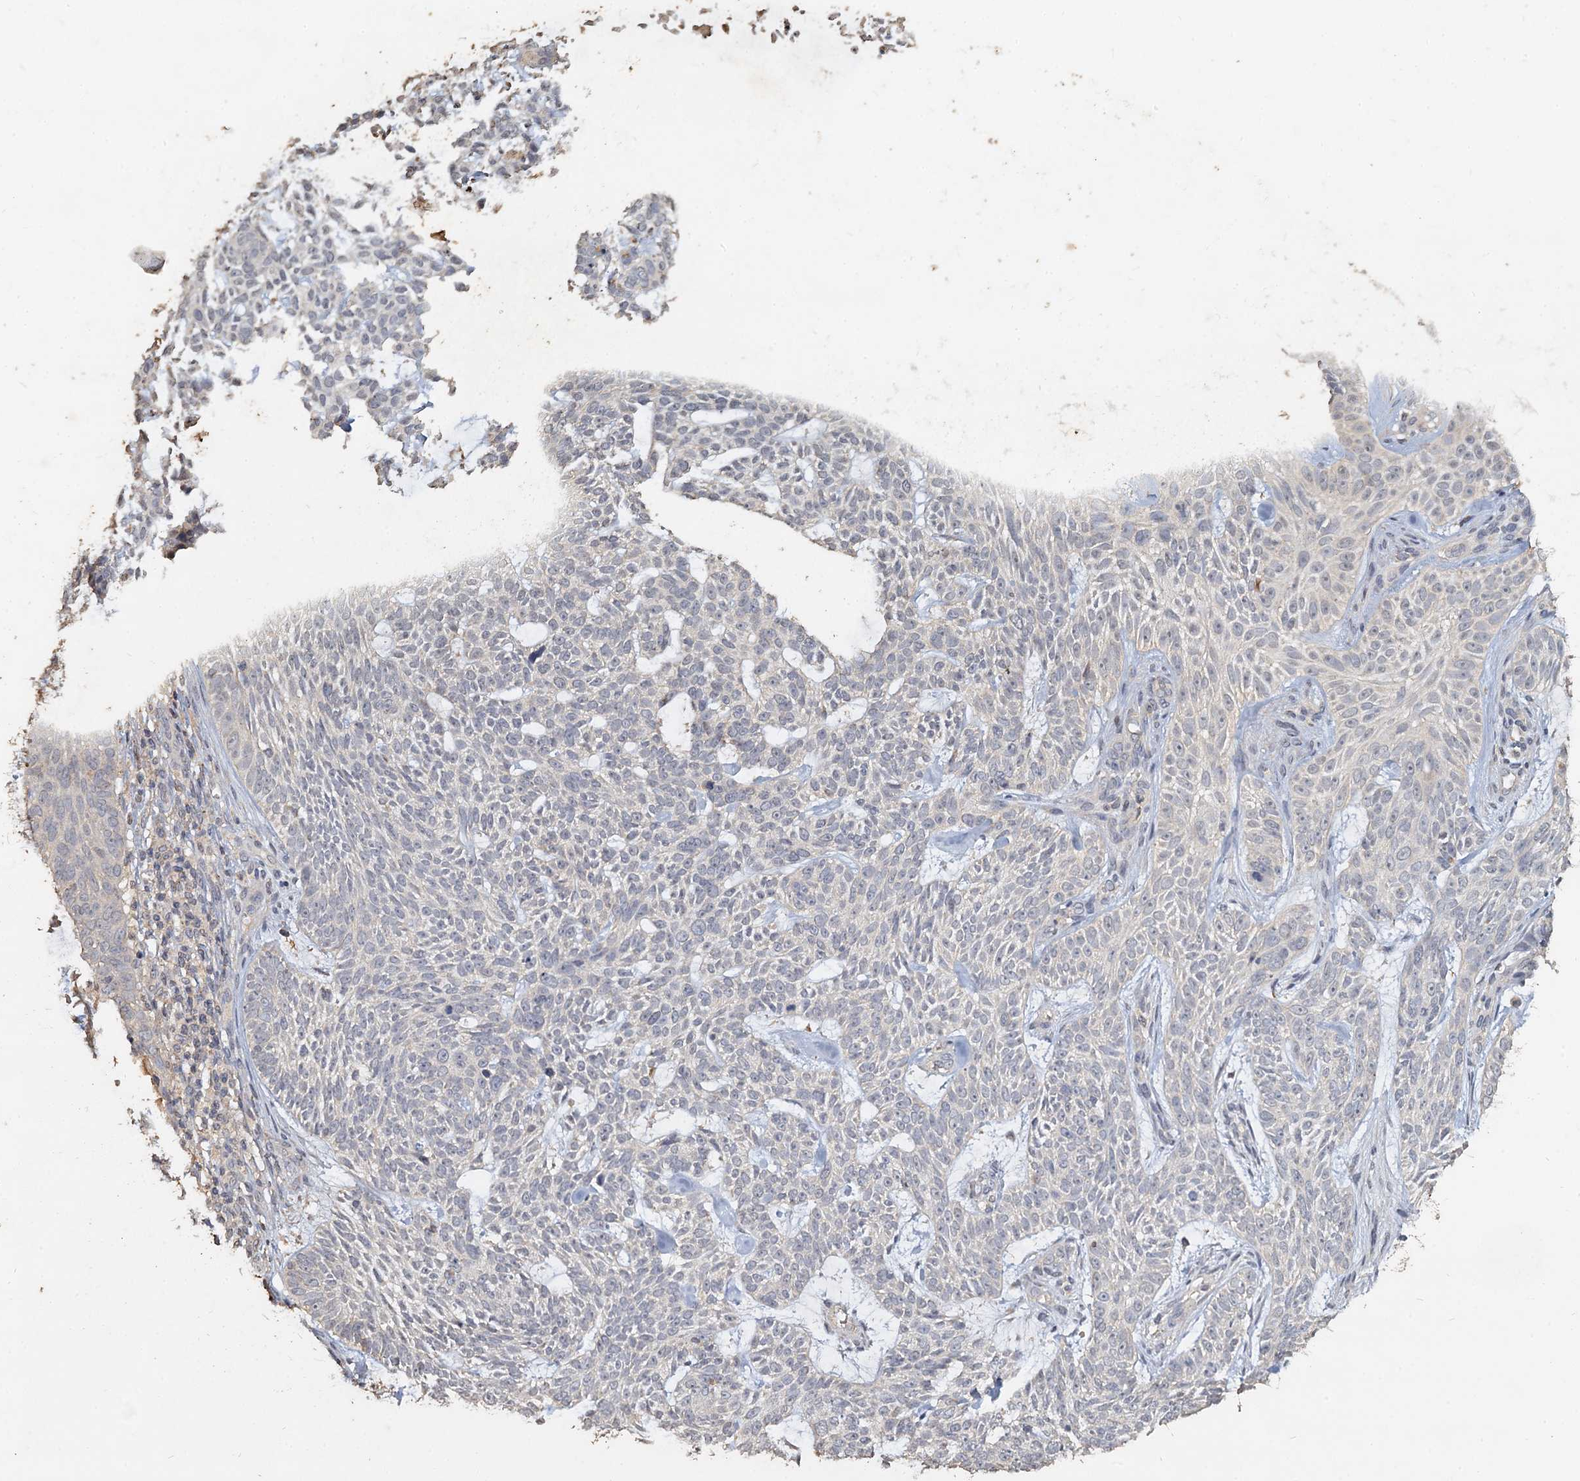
{"staining": {"intensity": "negative", "quantity": "none", "location": "none"}, "tissue": "skin cancer", "cell_type": "Tumor cells", "image_type": "cancer", "snomed": [{"axis": "morphology", "description": "Basal cell carcinoma"}, {"axis": "topography", "description": "Skin"}], "caption": "Immunohistochemistry histopathology image of human basal cell carcinoma (skin) stained for a protein (brown), which displays no positivity in tumor cells.", "gene": "CCDC61", "patient": {"sex": "male", "age": 75}}